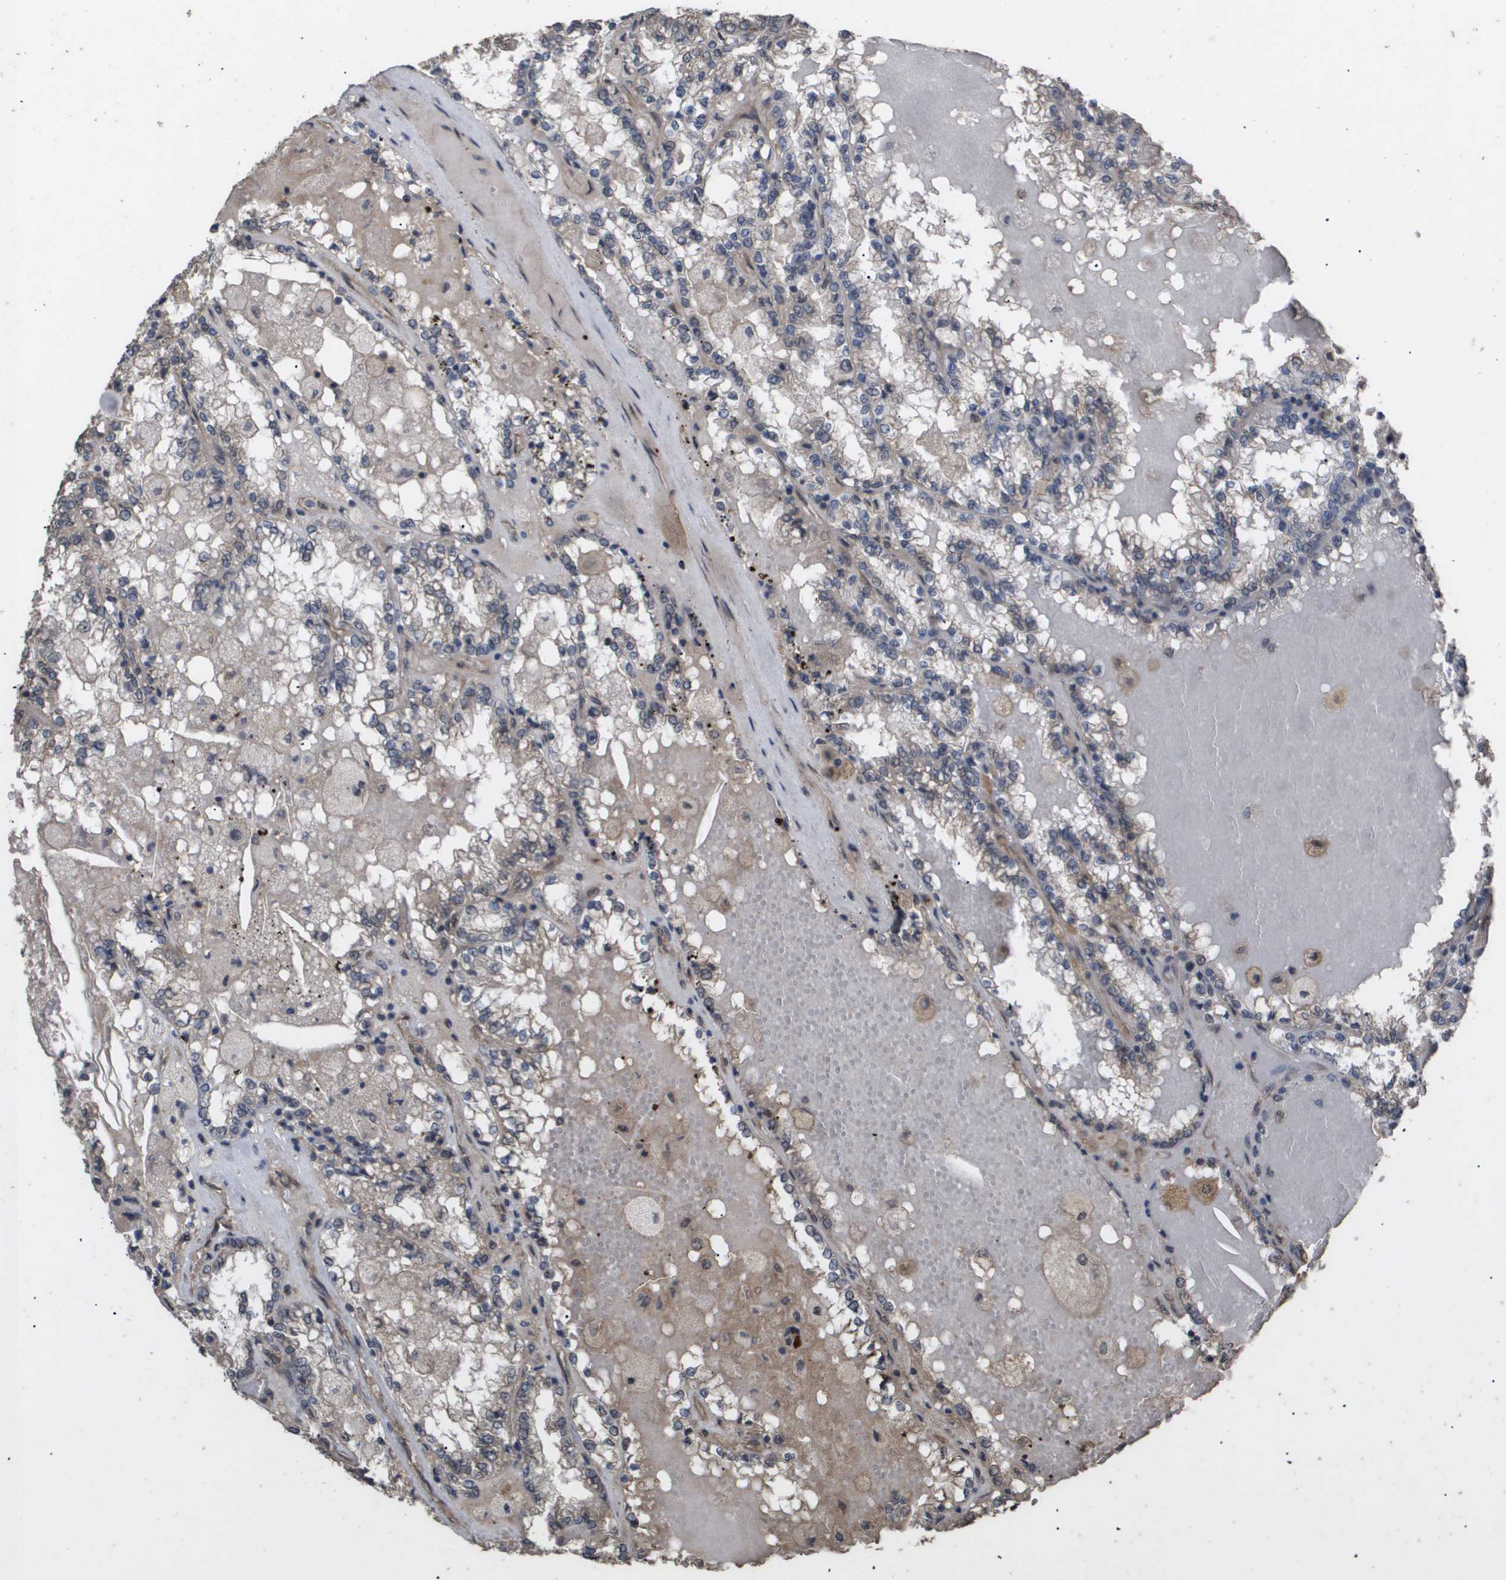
{"staining": {"intensity": "weak", "quantity": "<25%", "location": "cytoplasmic/membranous"}, "tissue": "renal cancer", "cell_type": "Tumor cells", "image_type": "cancer", "snomed": [{"axis": "morphology", "description": "Adenocarcinoma, NOS"}, {"axis": "topography", "description": "Kidney"}], "caption": "Renal cancer stained for a protein using IHC exhibits no staining tumor cells.", "gene": "CUL5", "patient": {"sex": "female", "age": 56}}